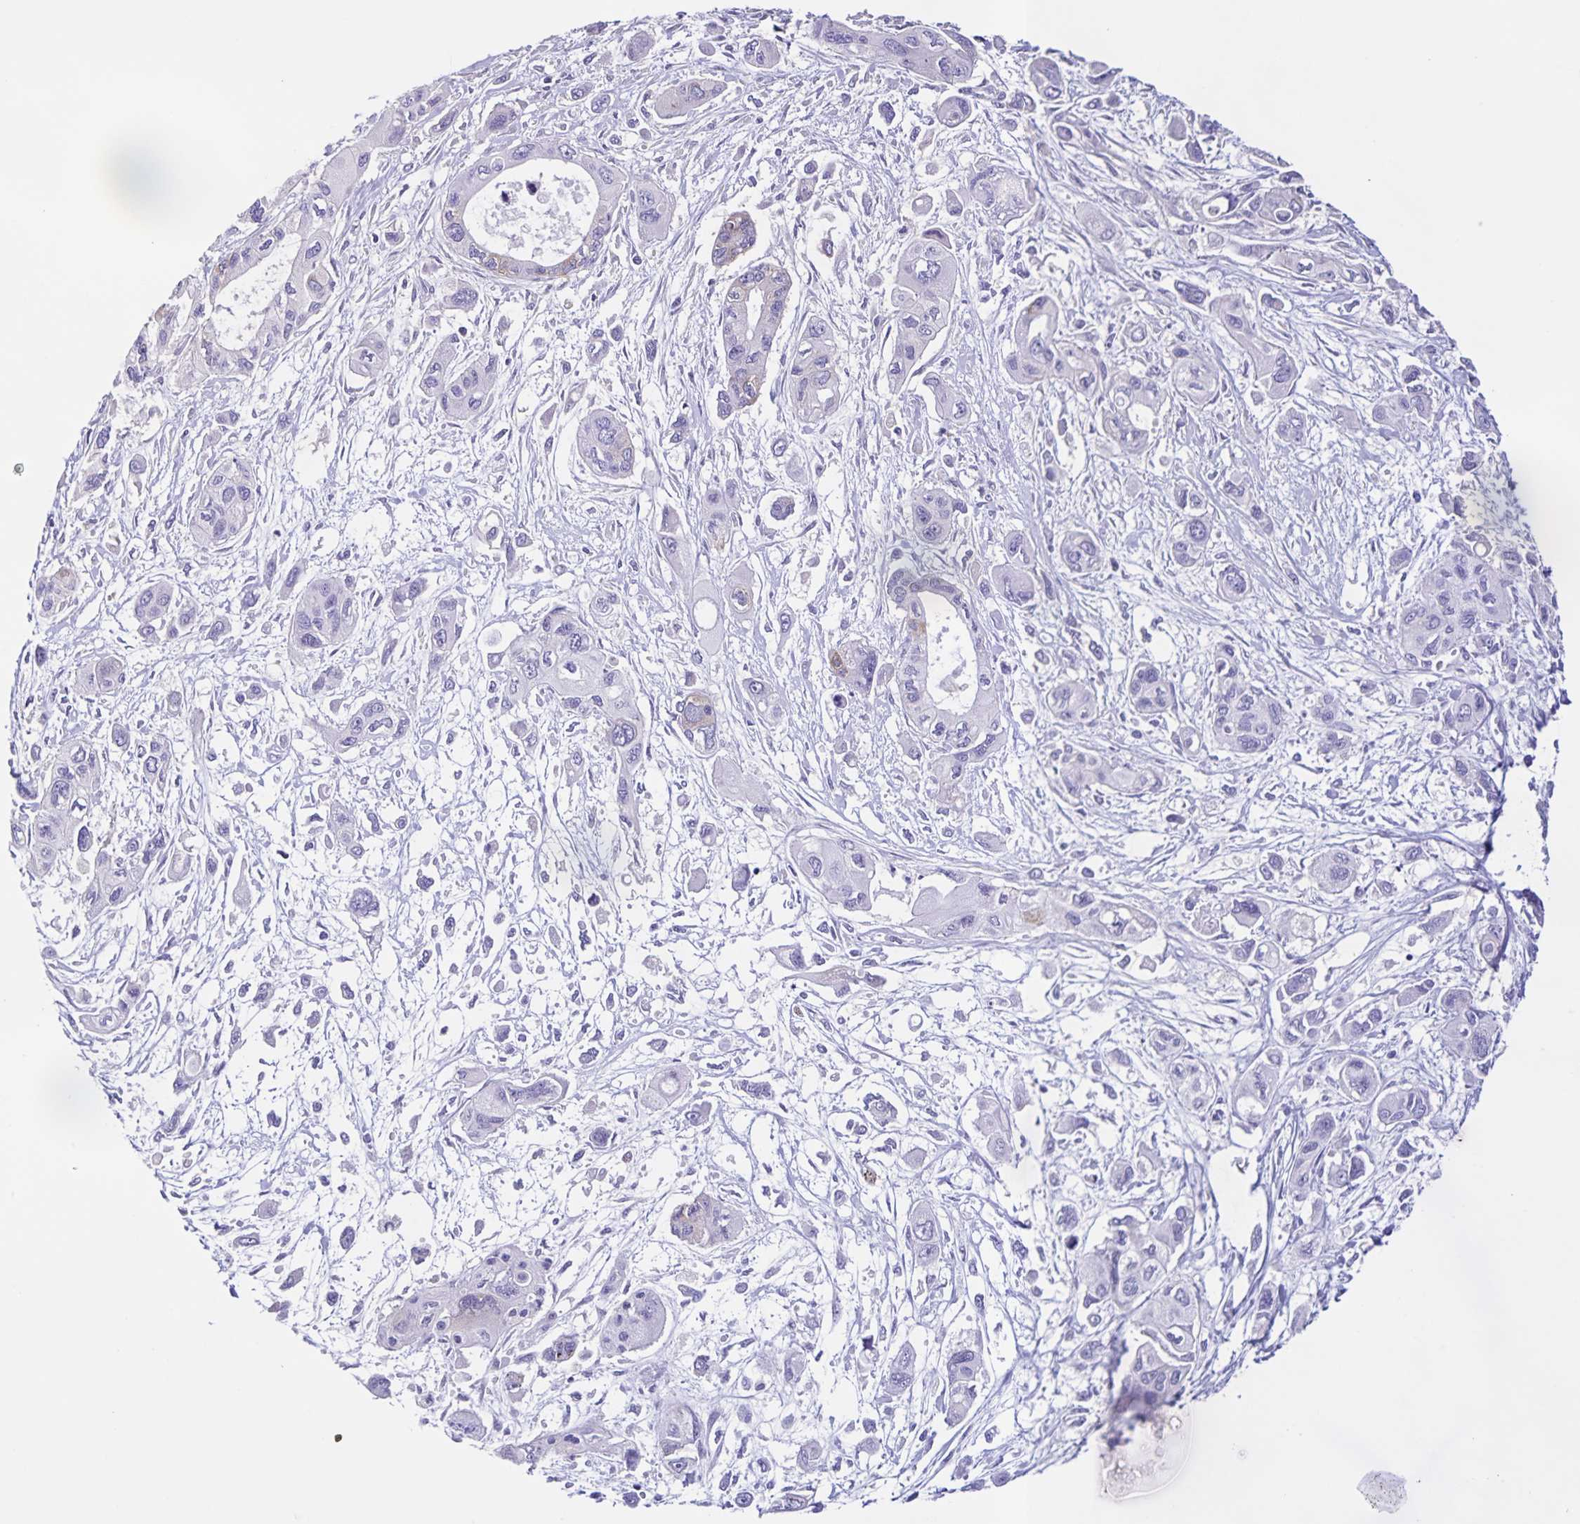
{"staining": {"intensity": "negative", "quantity": "none", "location": "none"}, "tissue": "pancreatic cancer", "cell_type": "Tumor cells", "image_type": "cancer", "snomed": [{"axis": "morphology", "description": "Adenocarcinoma, NOS"}, {"axis": "topography", "description": "Pancreas"}], "caption": "An IHC photomicrograph of pancreatic adenocarcinoma is shown. There is no staining in tumor cells of pancreatic adenocarcinoma.", "gene": "BOLL", "patient": {"sex": "female", "age": 47}}